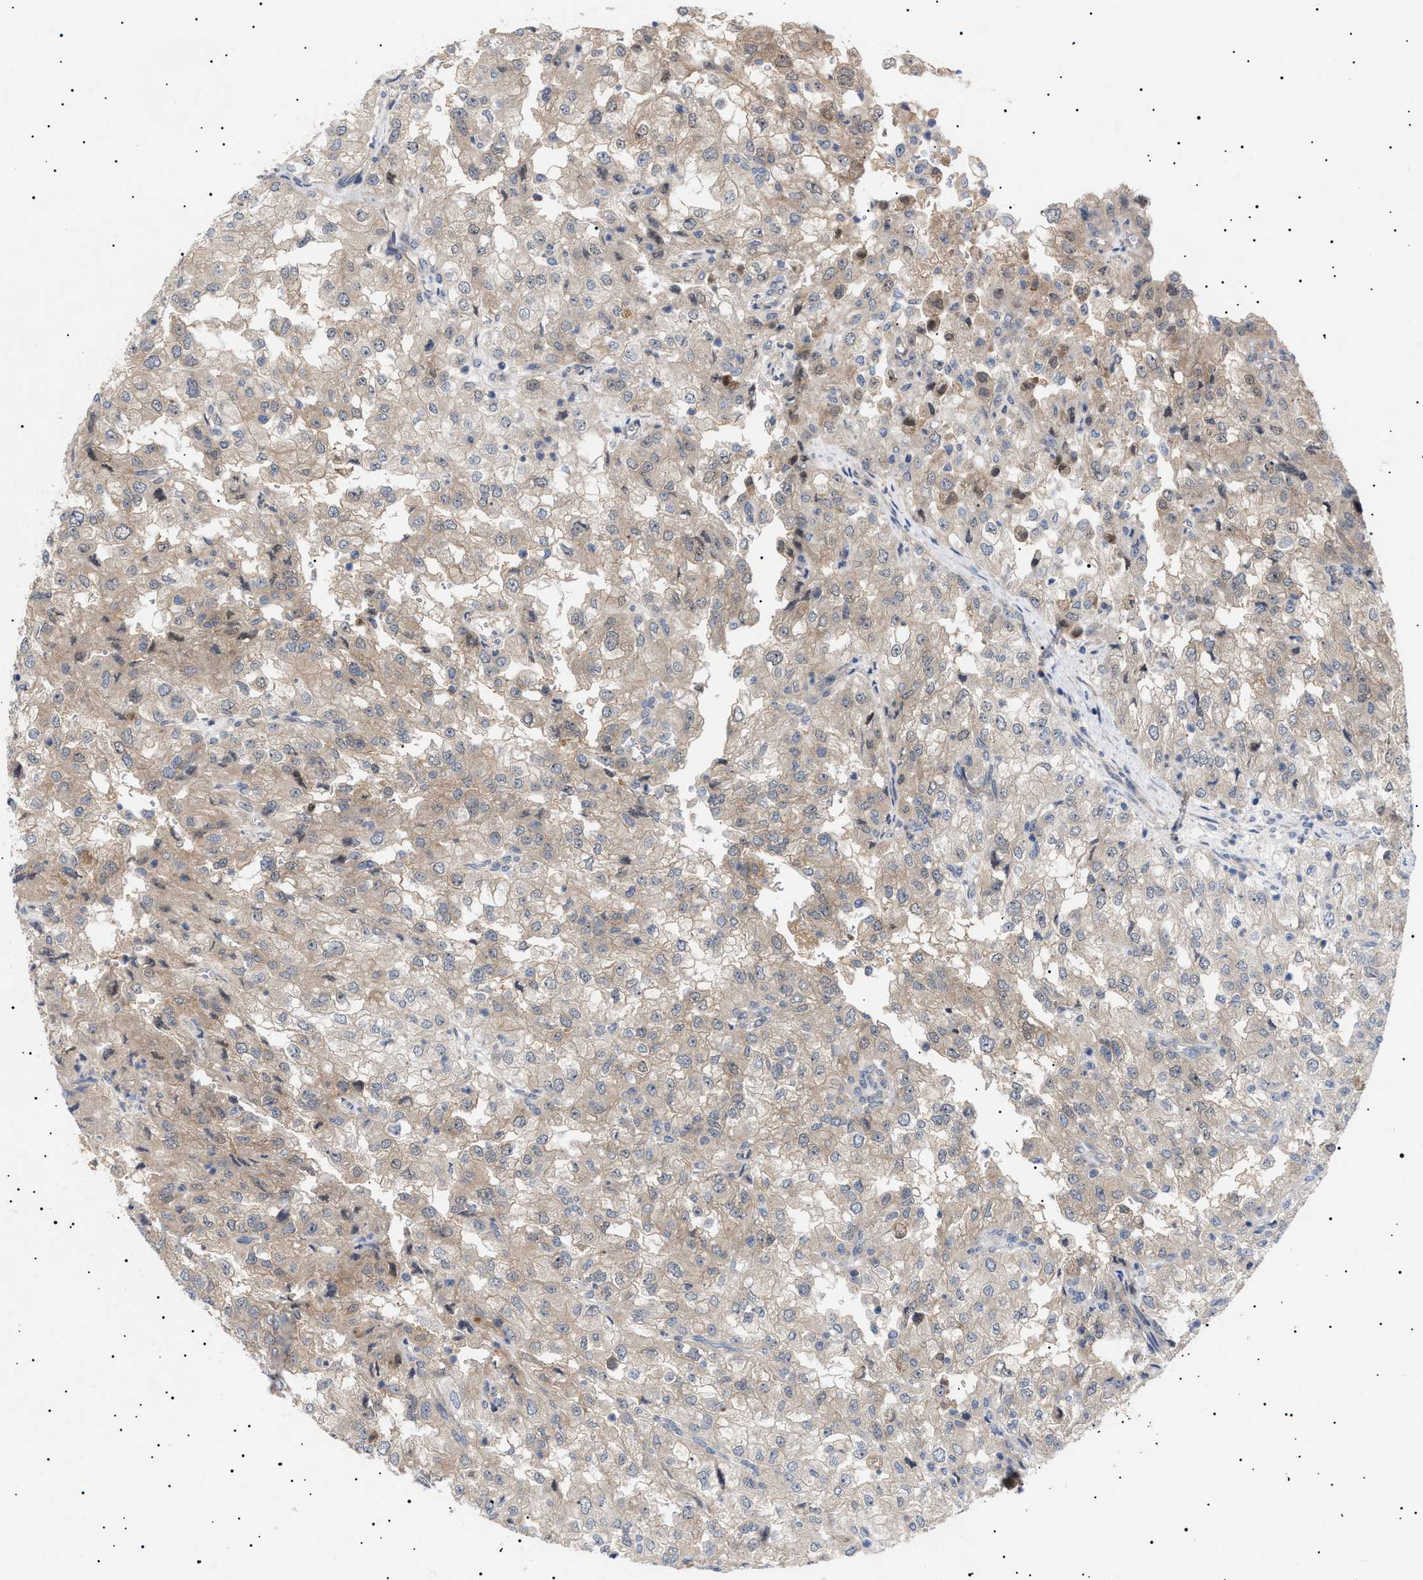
{"staining": {"intensity": "weak", "quantity": "25%-75%", "location": "cytoplasmic/membranous"}, "tissue": "renal cancer", "cell_type": "Tumor cells", "image_type": "cancer", "snomed": [{"axis": "morphology", "description": "Adenocarcinoma, NOS"}, {"axis": "topography", "description": "Kidney"}], "caption": "The histopathology image demonstrates immunohistochemical staining of renal cancer (adenocarcinoma). There is weak cytoplasmic/membranous staining is seen in about 25%-75% of tumor cells. (Stains: DAB in brown, nuclei in blue, Microscopy: brightfield microscopy at high magnification).", "gene": "NPLOC4", "patient": {"sex": "female", "age": 54}}